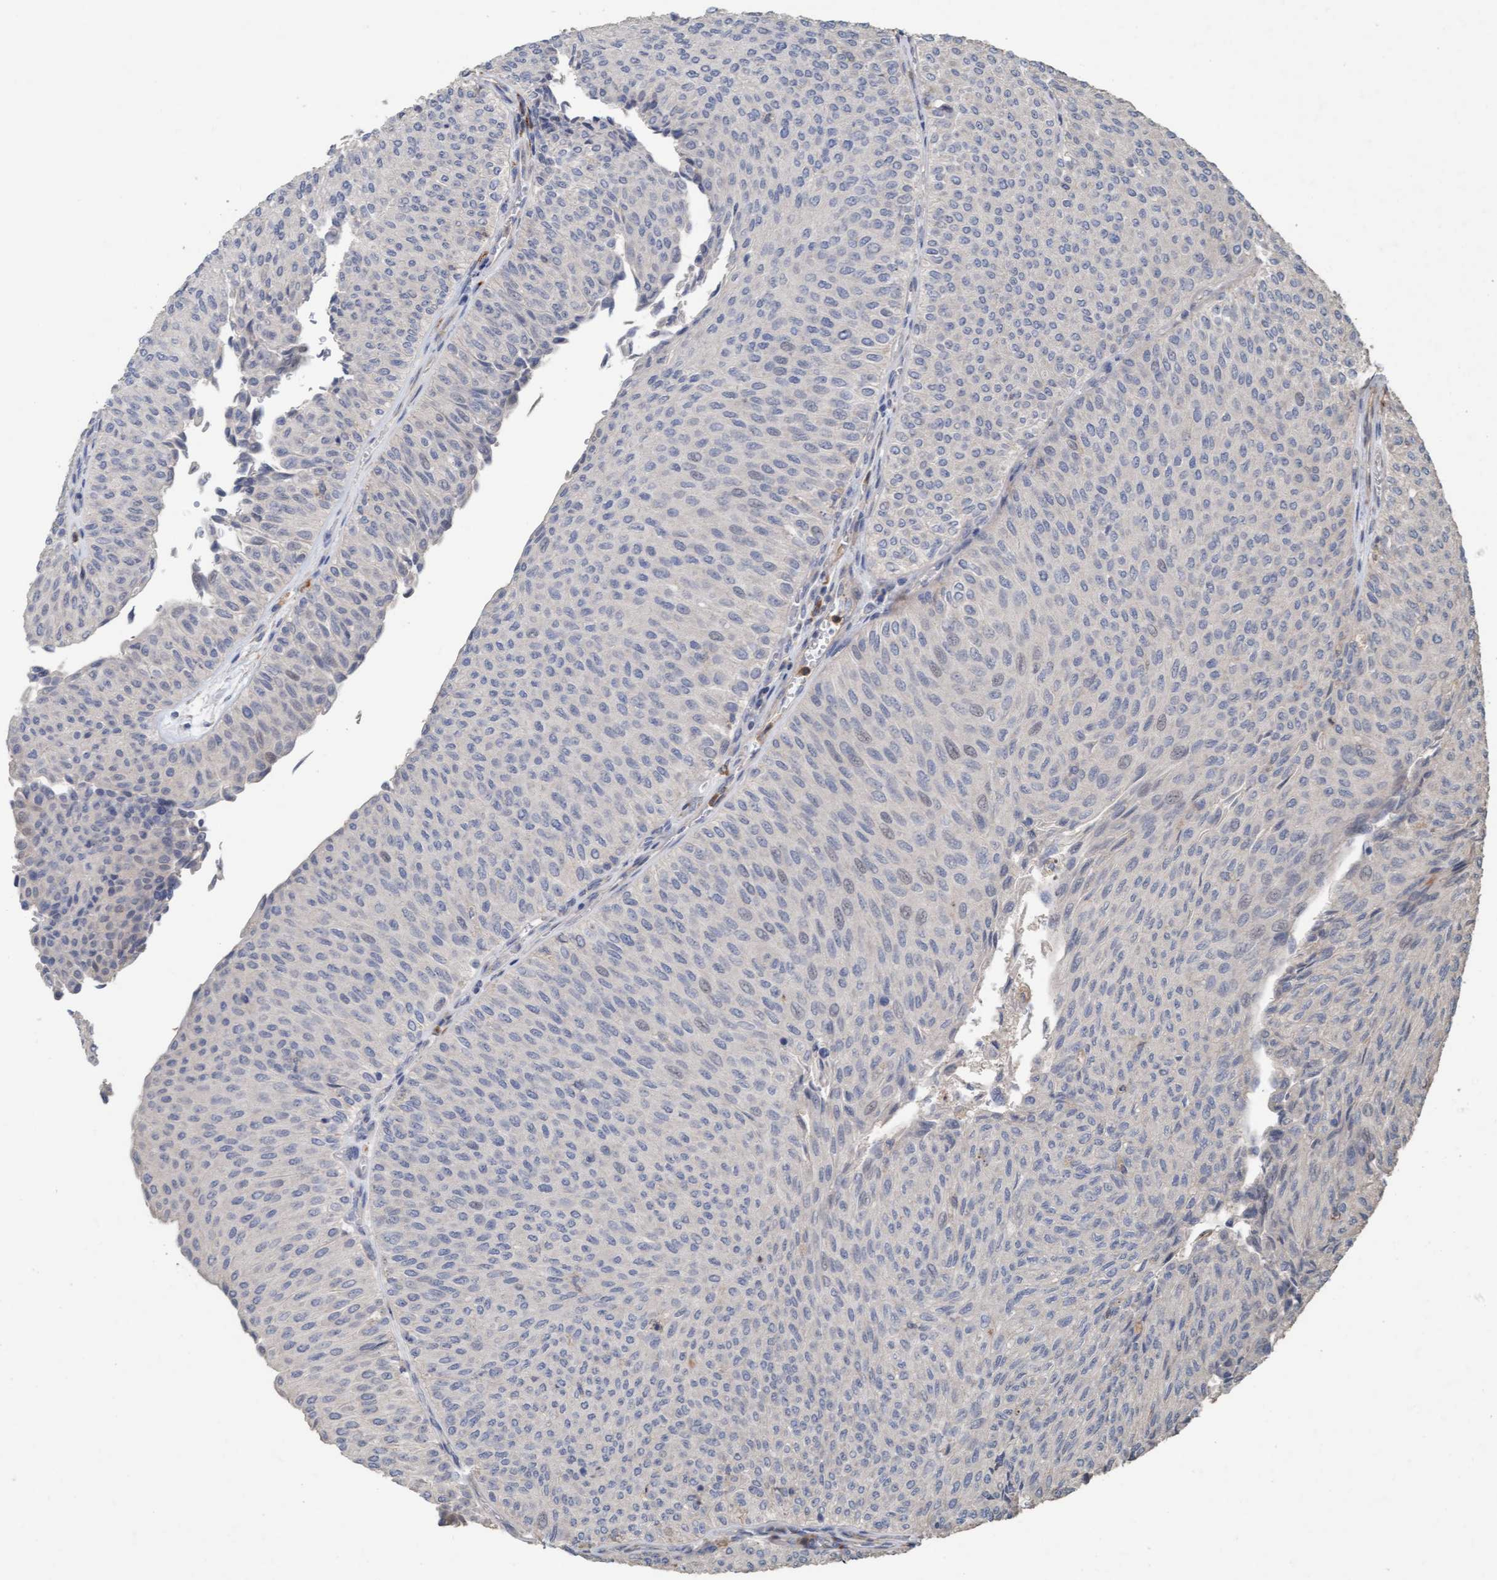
{"staining": {"intensity": "weak", "quantity": "<25%", "location": "cytoplasmic/membranous,nuclear"}, "tissue": "urothelial cancer", "cell_type": "Tumor cells", "image_type": "cancer", "snomed": [{"axis": "morphology", "description": "Urothelial carcinoma, Low grade"}, {"axis": "topography", "description": "Urinary bladder"}], "caption": "Immunohistochemical staining of human urothelial cancer exhibits no significant positivity in tumor cells.", "gene": "LONRF1", "patient": {"sex": "male", "age": 78}}